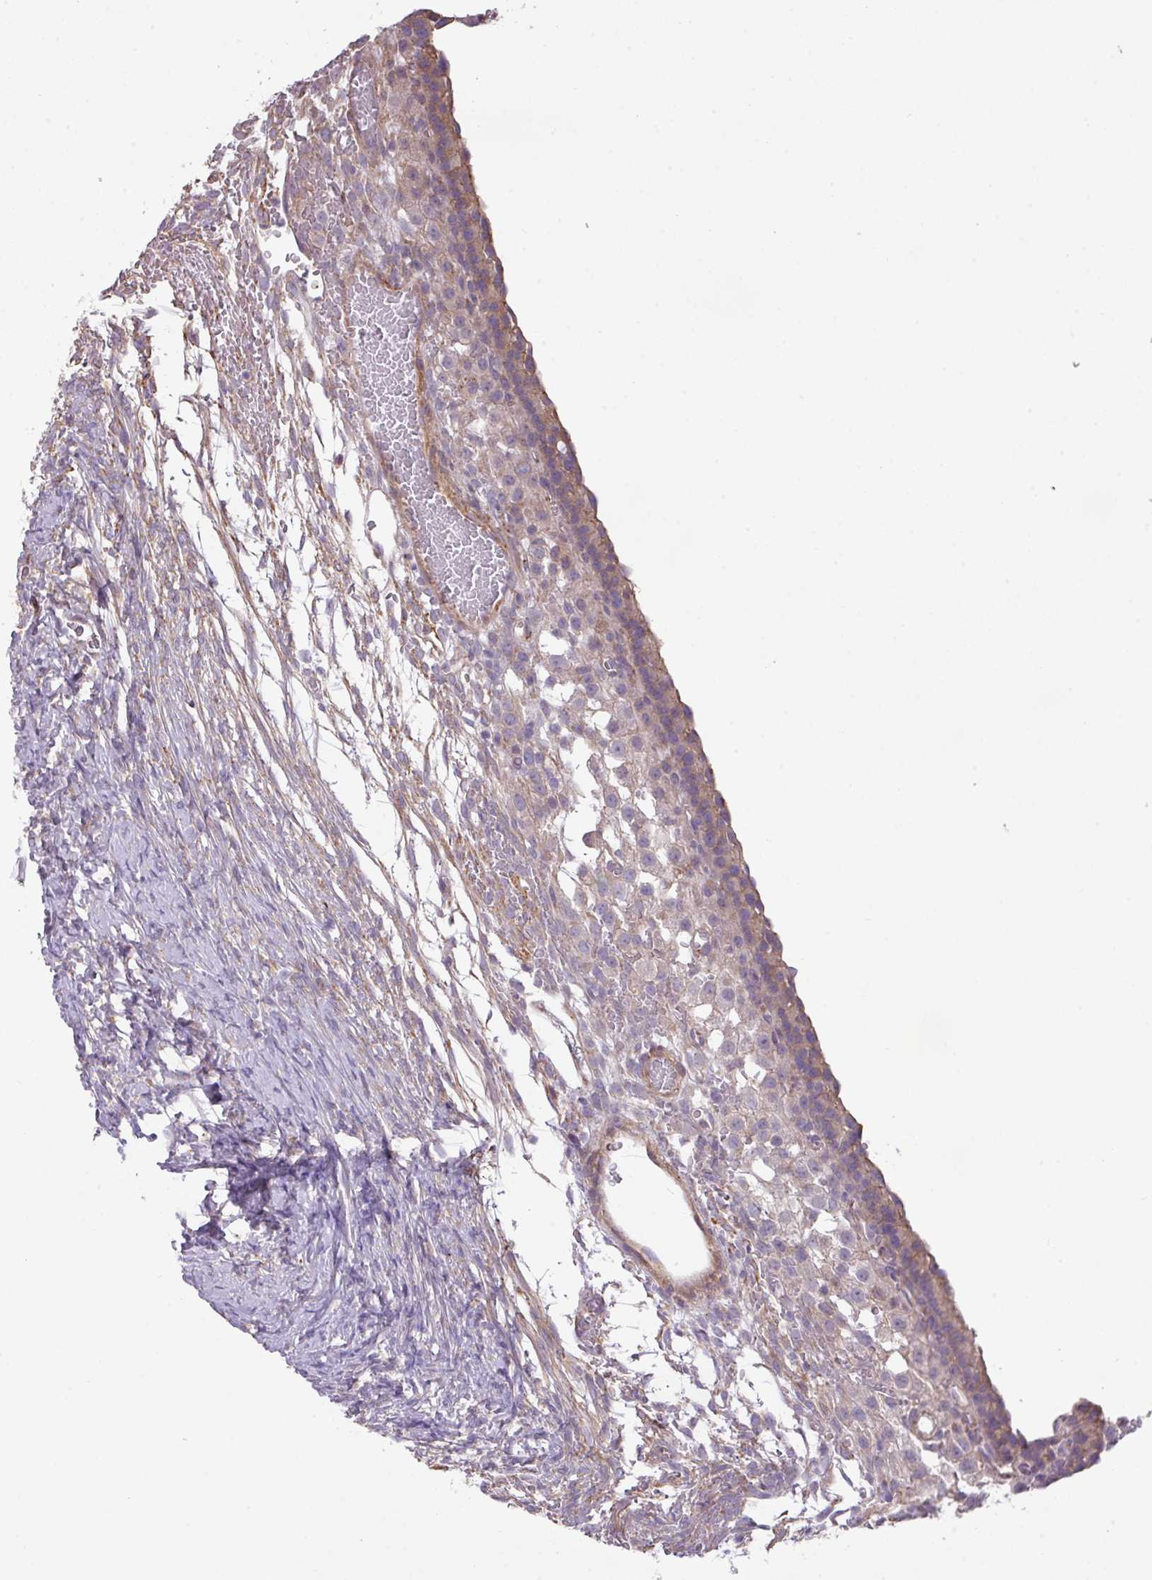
{"staining": {"intensity": "negative", "quantity": "none", "location": "none"}, "tissue": "ovary", "cell_type": "Follicle cells", "image_type": "normal", "snomed": [{"axis": "morphology", "description": "Normal tissue, NOS"}, {"axis": "topography", "description": "Ovary"}], "caption": "Immunohistochemical staining of benign human ovary demonstrates no significant staining in follicle cells.", "gene": "LRRC41", "patient": {"sex": "female", "age": 39}}